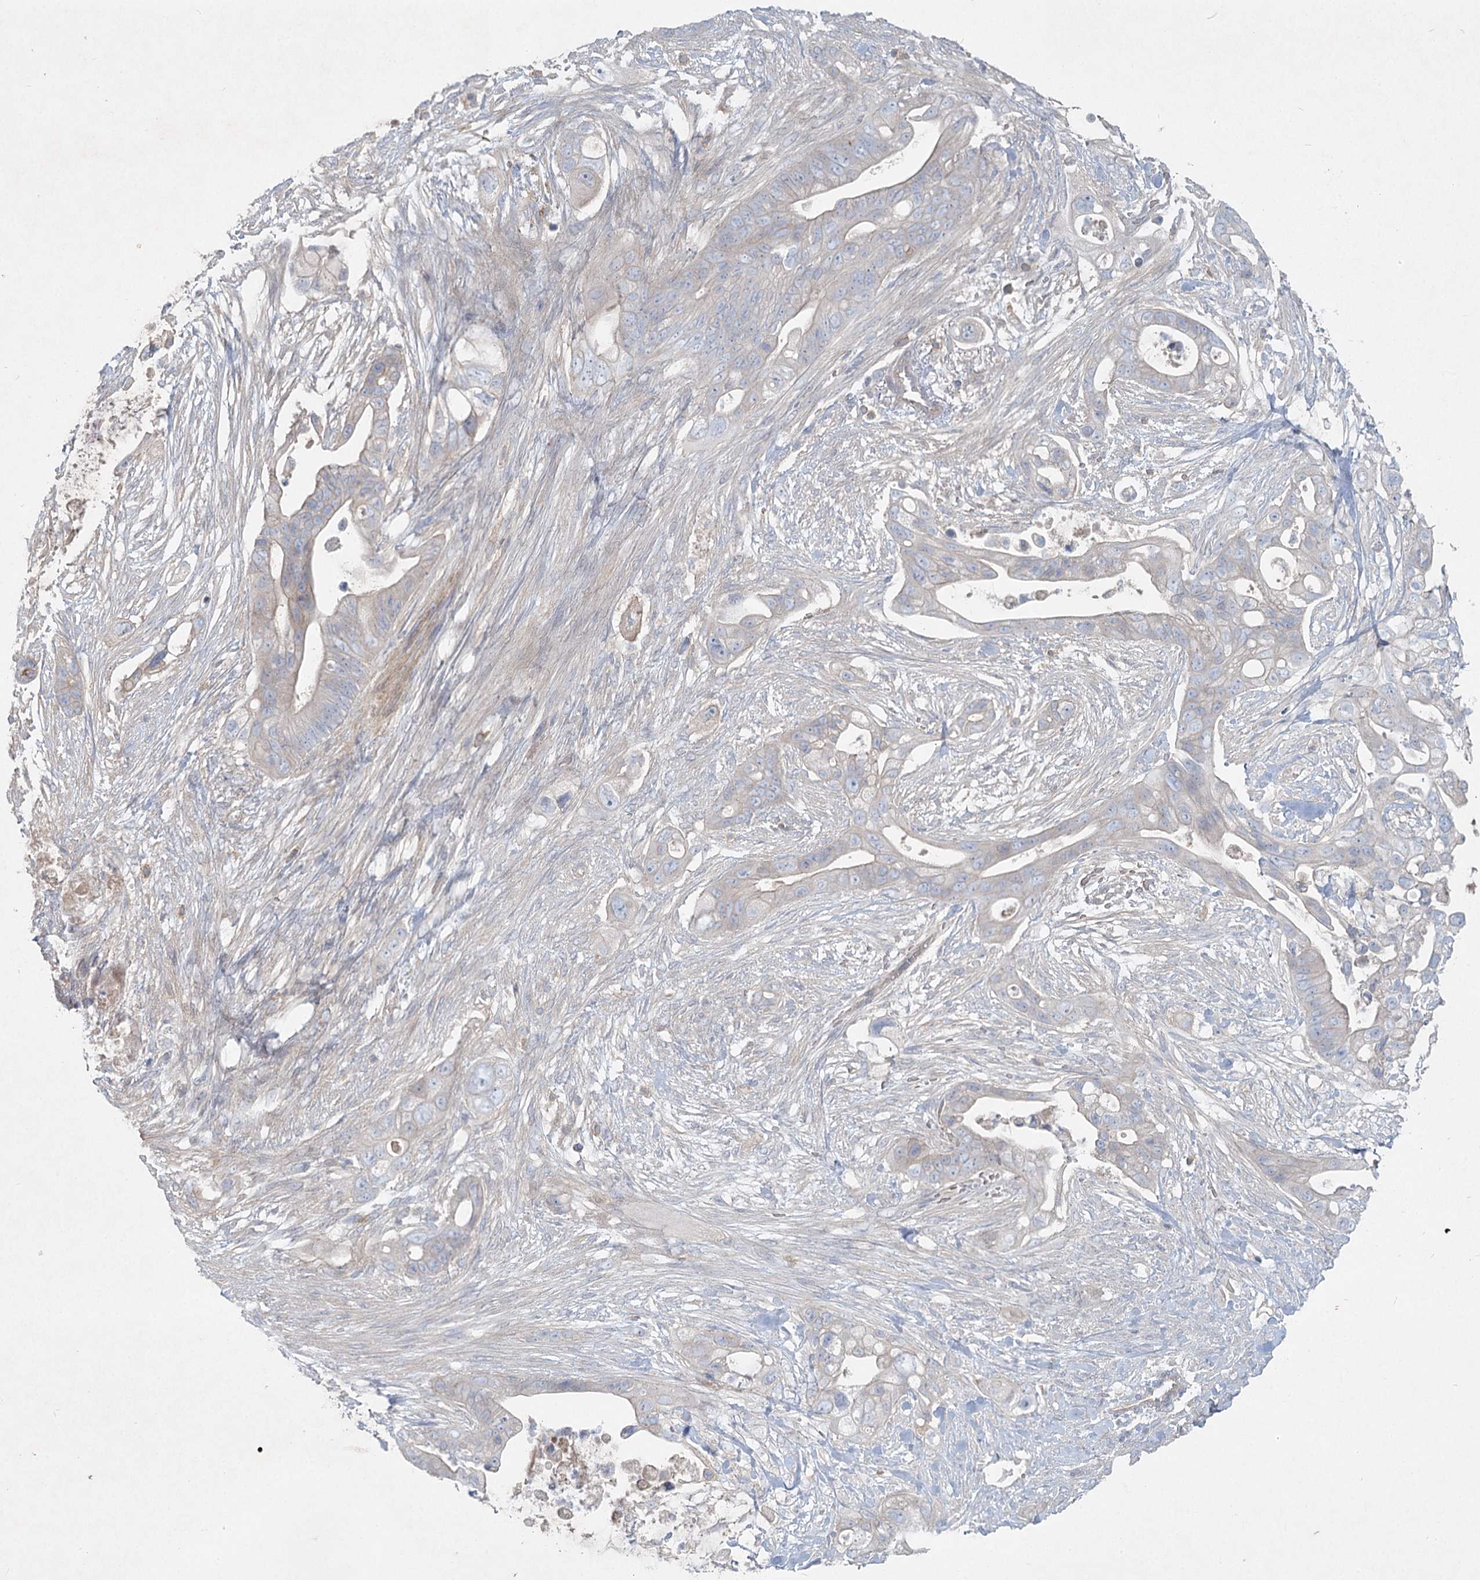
{"staining": {"intensity": "negative", "quantity": "none", "location": "none"}, "tissue": "pancreatic cancer", "cell_type": "Tumor cells", "image_type": "cancer", "snomed": [{"axis": "morphology", "description": "Adenocarcinoma, NOS"}, {"axis": "topography", "description": "Pancreas"}], "caption": "The histopathology image displays no significant expression in tumor cells of pancreatic adenocarcinoma. (DAB (3,3'-diaminobenzidine) immunohistochemistry (IHC) with hematoxylin counter stain).", "gene": "DNMBP", "patient": {"sex": "male", "age": 53}}